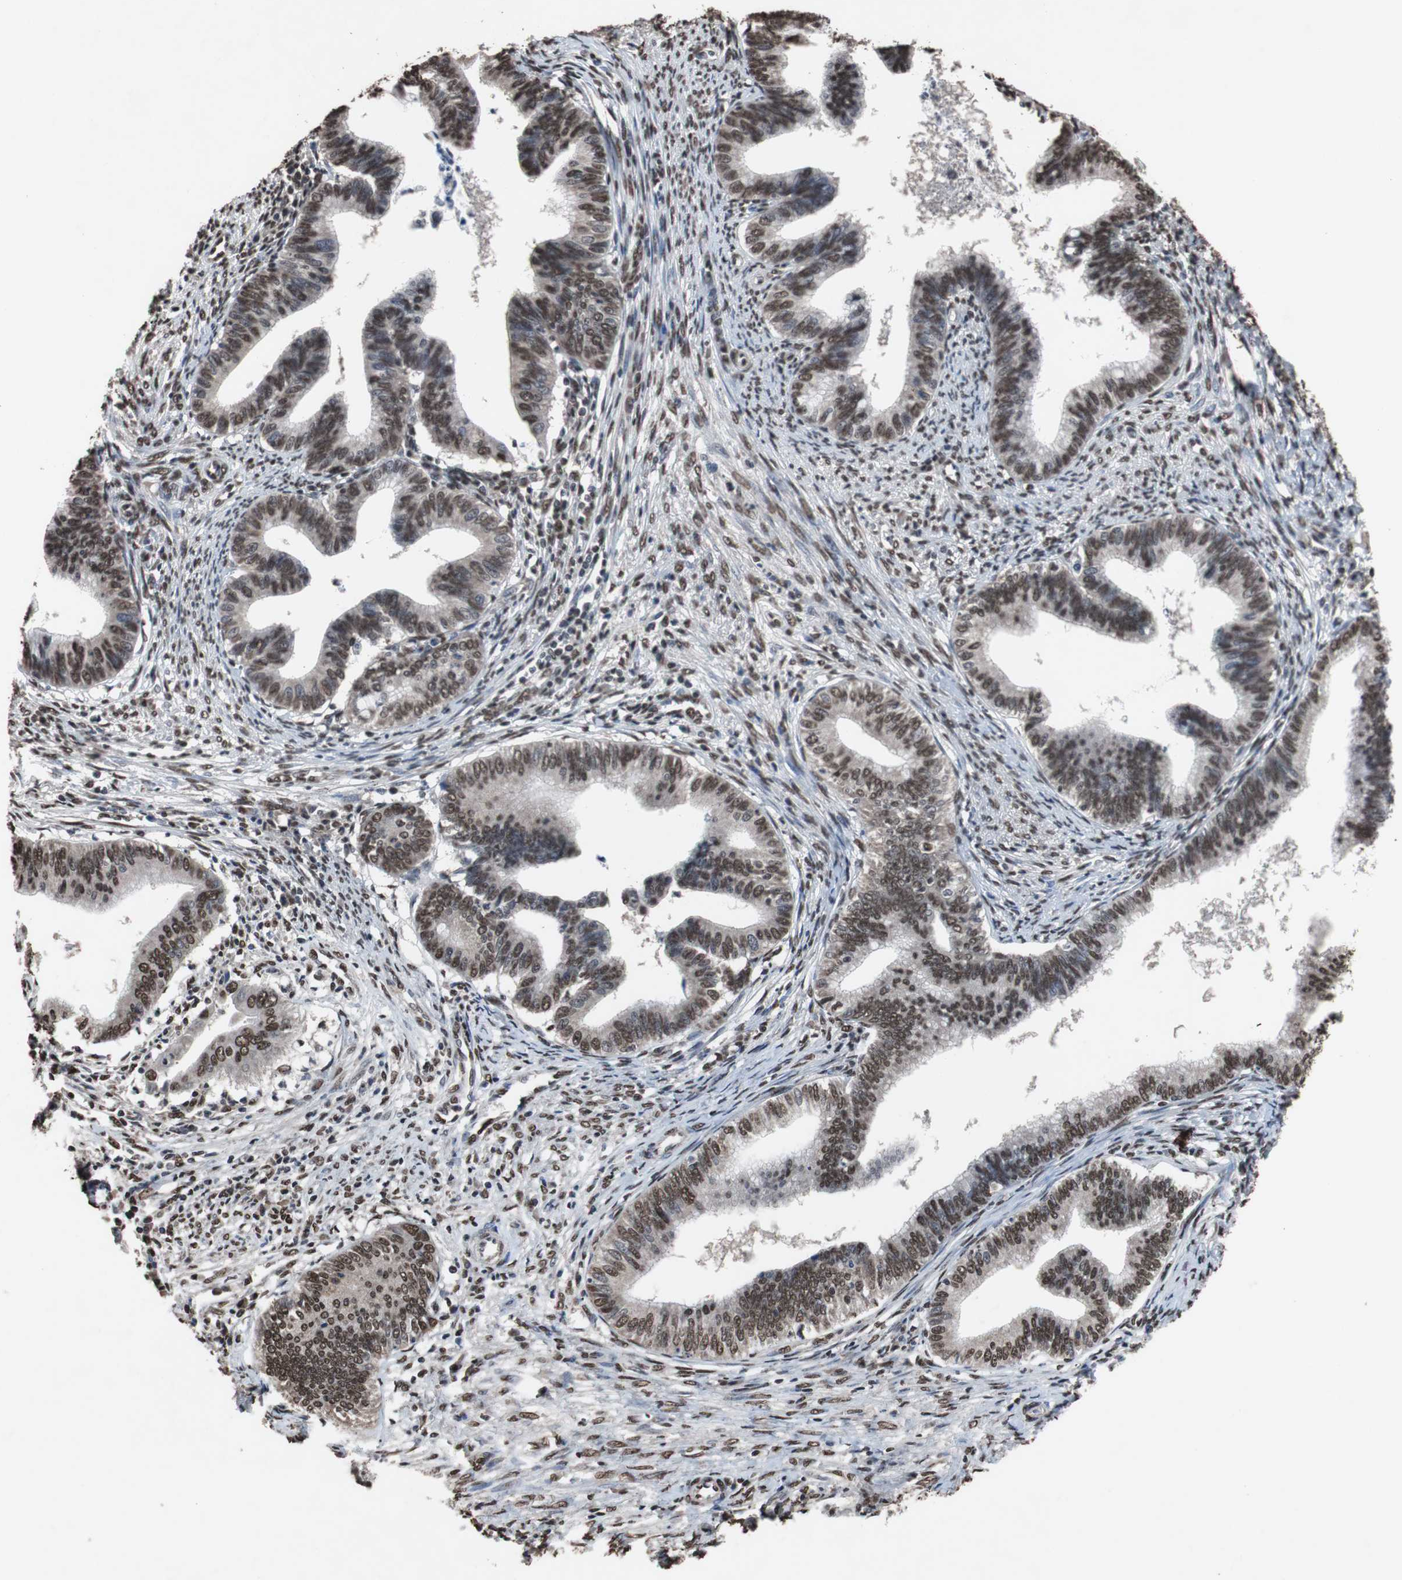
{"staining": {"intensity": "moderate", "quantity": ">75%", "location": "nuclear"}, "tissue": "cervical cancer", "cell_type": "Tumor cells", "image_type": "cancer", "snomed": [{"axis": "morphology", "description": "Adenocarcinoma, NOS"}, {"axis": "topography", "description": "Cervix"}], "caption": "This image shows immunohistochemistry (IHC) staining of adenocarcinoma (cervical), with medium moderate nuclear positivity in approximately >75% of tumor cells.", "gene": "MED27", "patient": {"sex": "female", "age": 36}}